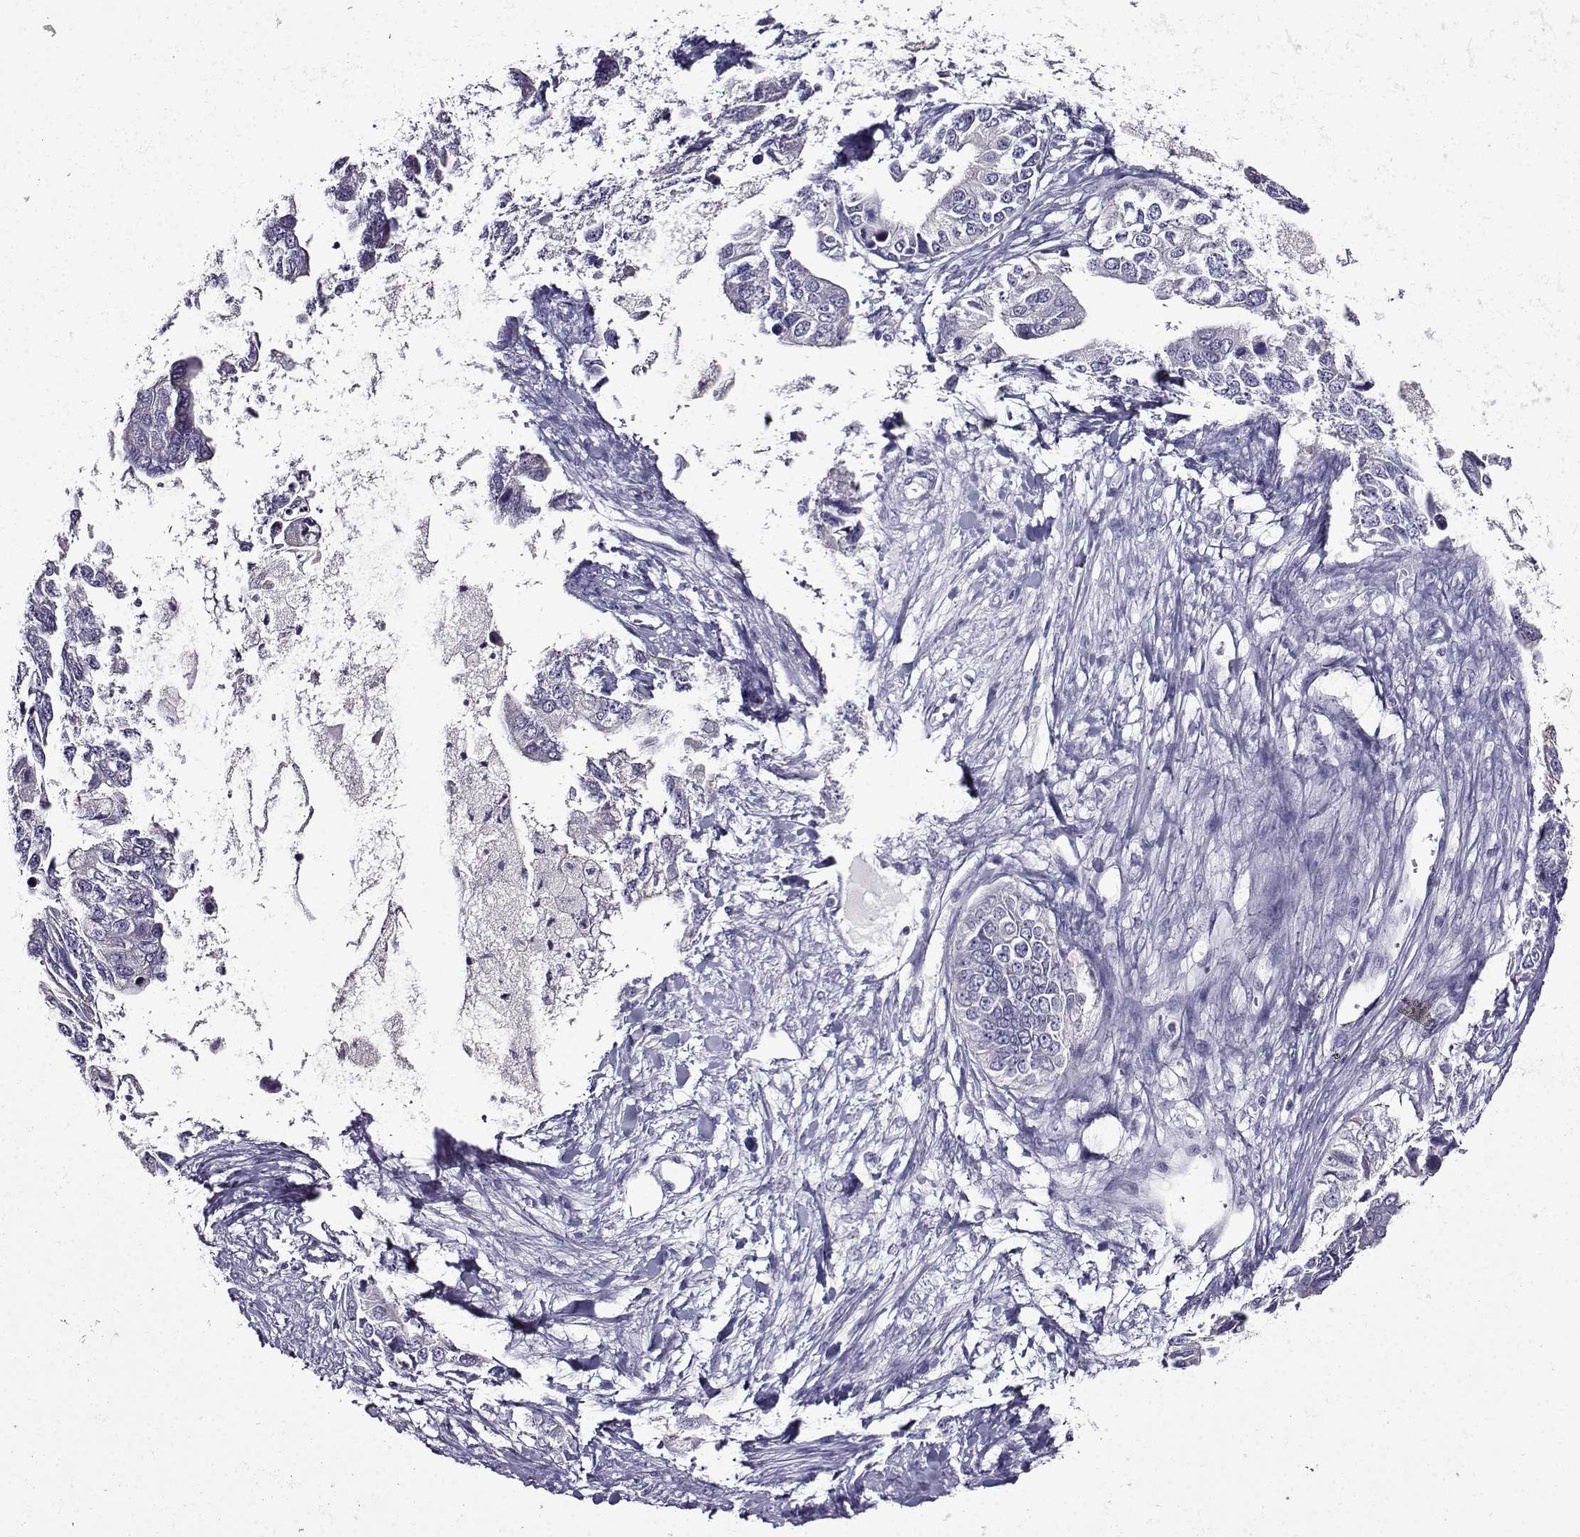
{"staining": {"intensity": "negative", "quantity": "none", "location": "none"}, "tissue": "ovarian cancer", "cell_type": "Tumor cells", "image_type": "cancer", "snomed": [{"axis": "morphology", "description": "Cystadenocarcinoma, mucinous, NOS"}, {"axis": "topography", "description": "Ovary"}], "caption": "The image shows no significant expression in tumor cells of mucinous cystadenocarcinoma (ovarian).", "gene": "TMEM266", "patient": {"sex": "female", "age": 76}}